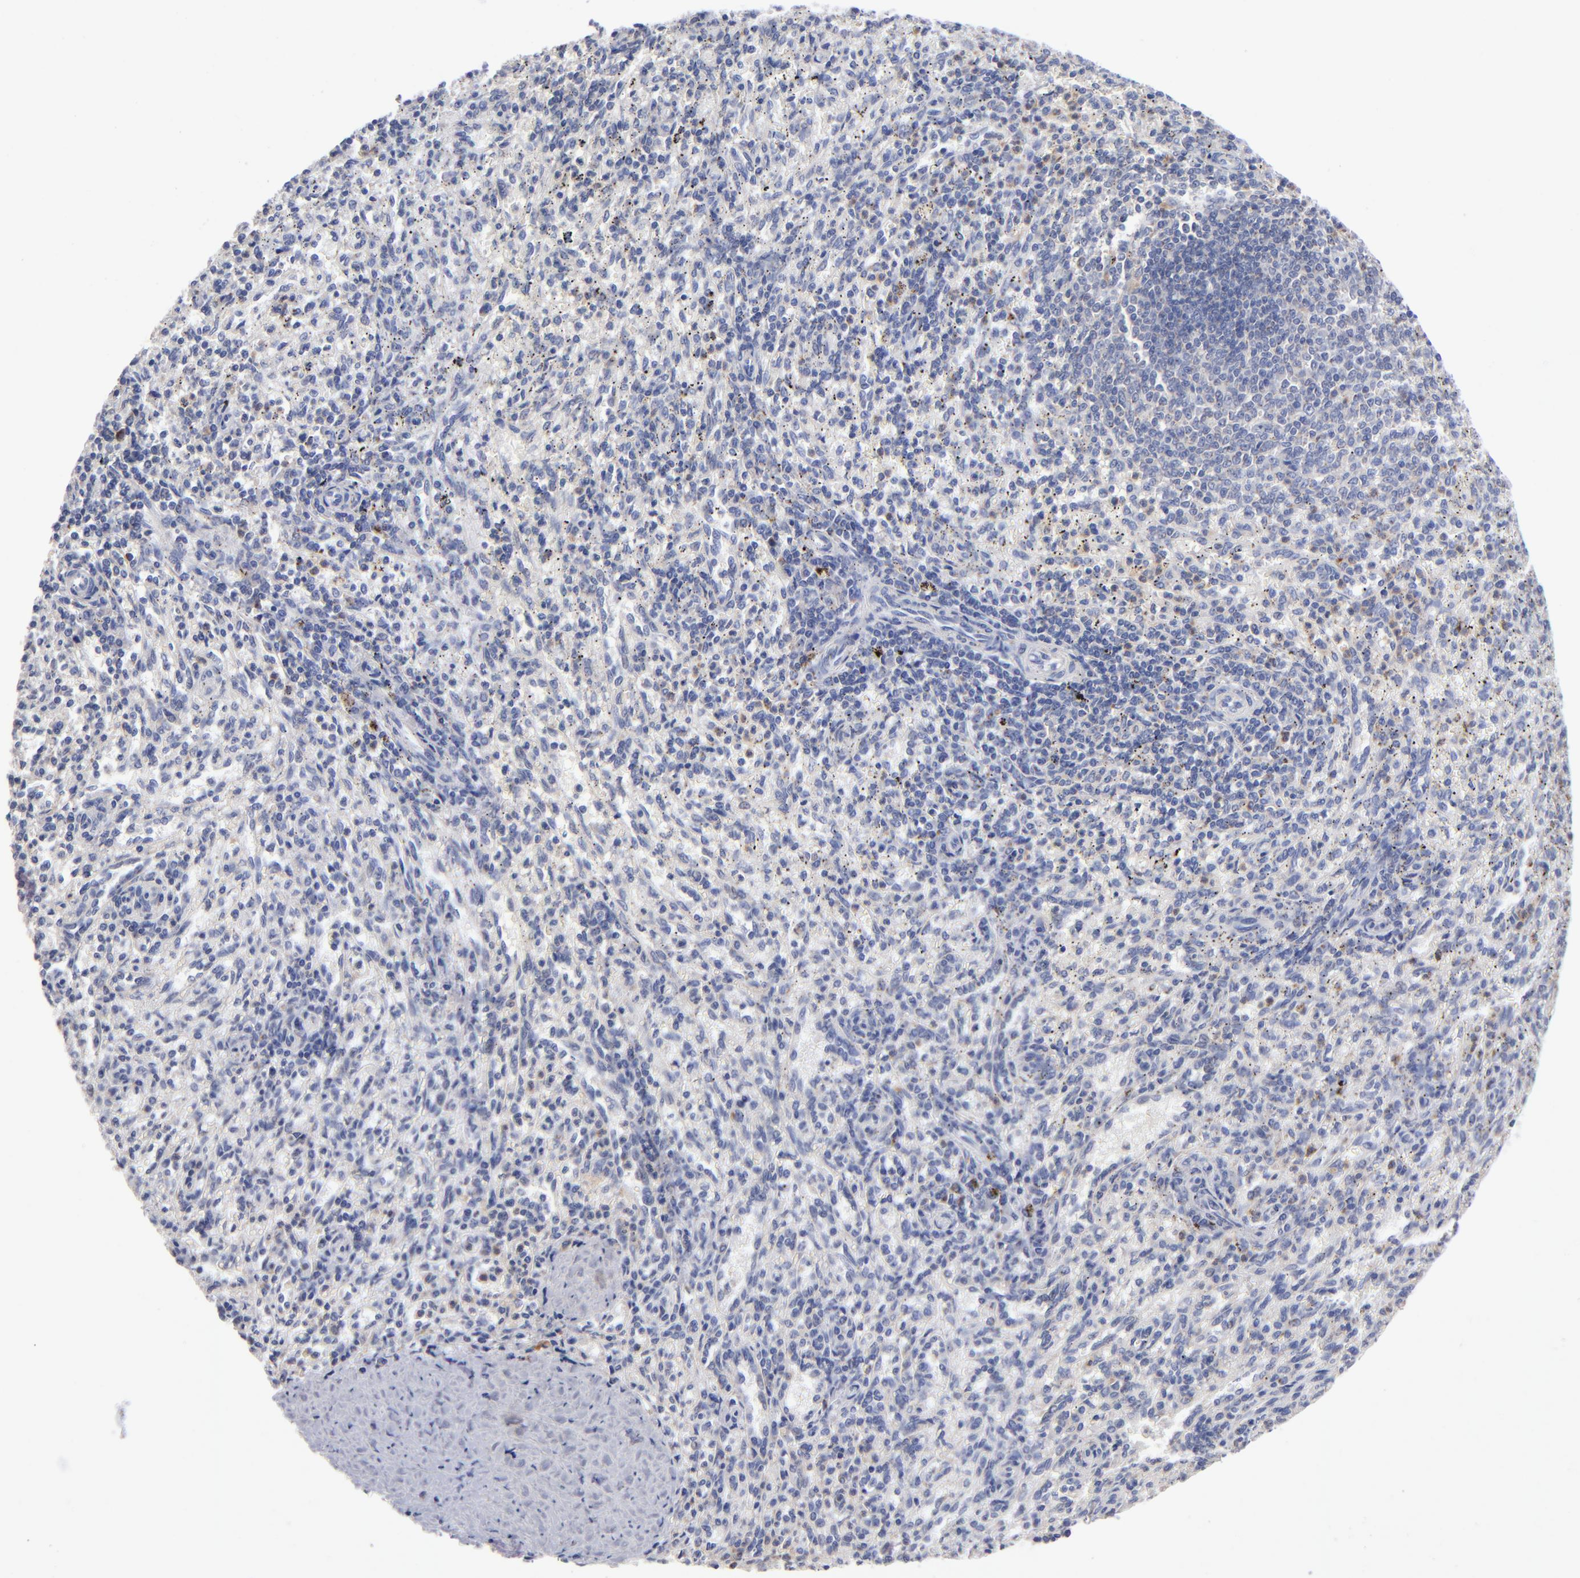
{"staining": {"intensity": "weak", "quantity": "<25%", "location": "cytoplasmic/membranous"}, "tissue": "spleen", "cell_type": "Cells in red pulp", "image_type": "normal", "snomed": [{"axis": "morphology", "description": "Normal tissue, NOS"}, {"axis": "topography", "description": "Spleen"}], "caption": "Cells in red pulp show no significant positivity in normal spleen. Brightfield microscopy of immunohistochemistry stained with DAB (brown) and hematoxylin (blue), captured at high magnification.", "gene": "RRAGA", "patient": {"sex": "female", "age": 10}}